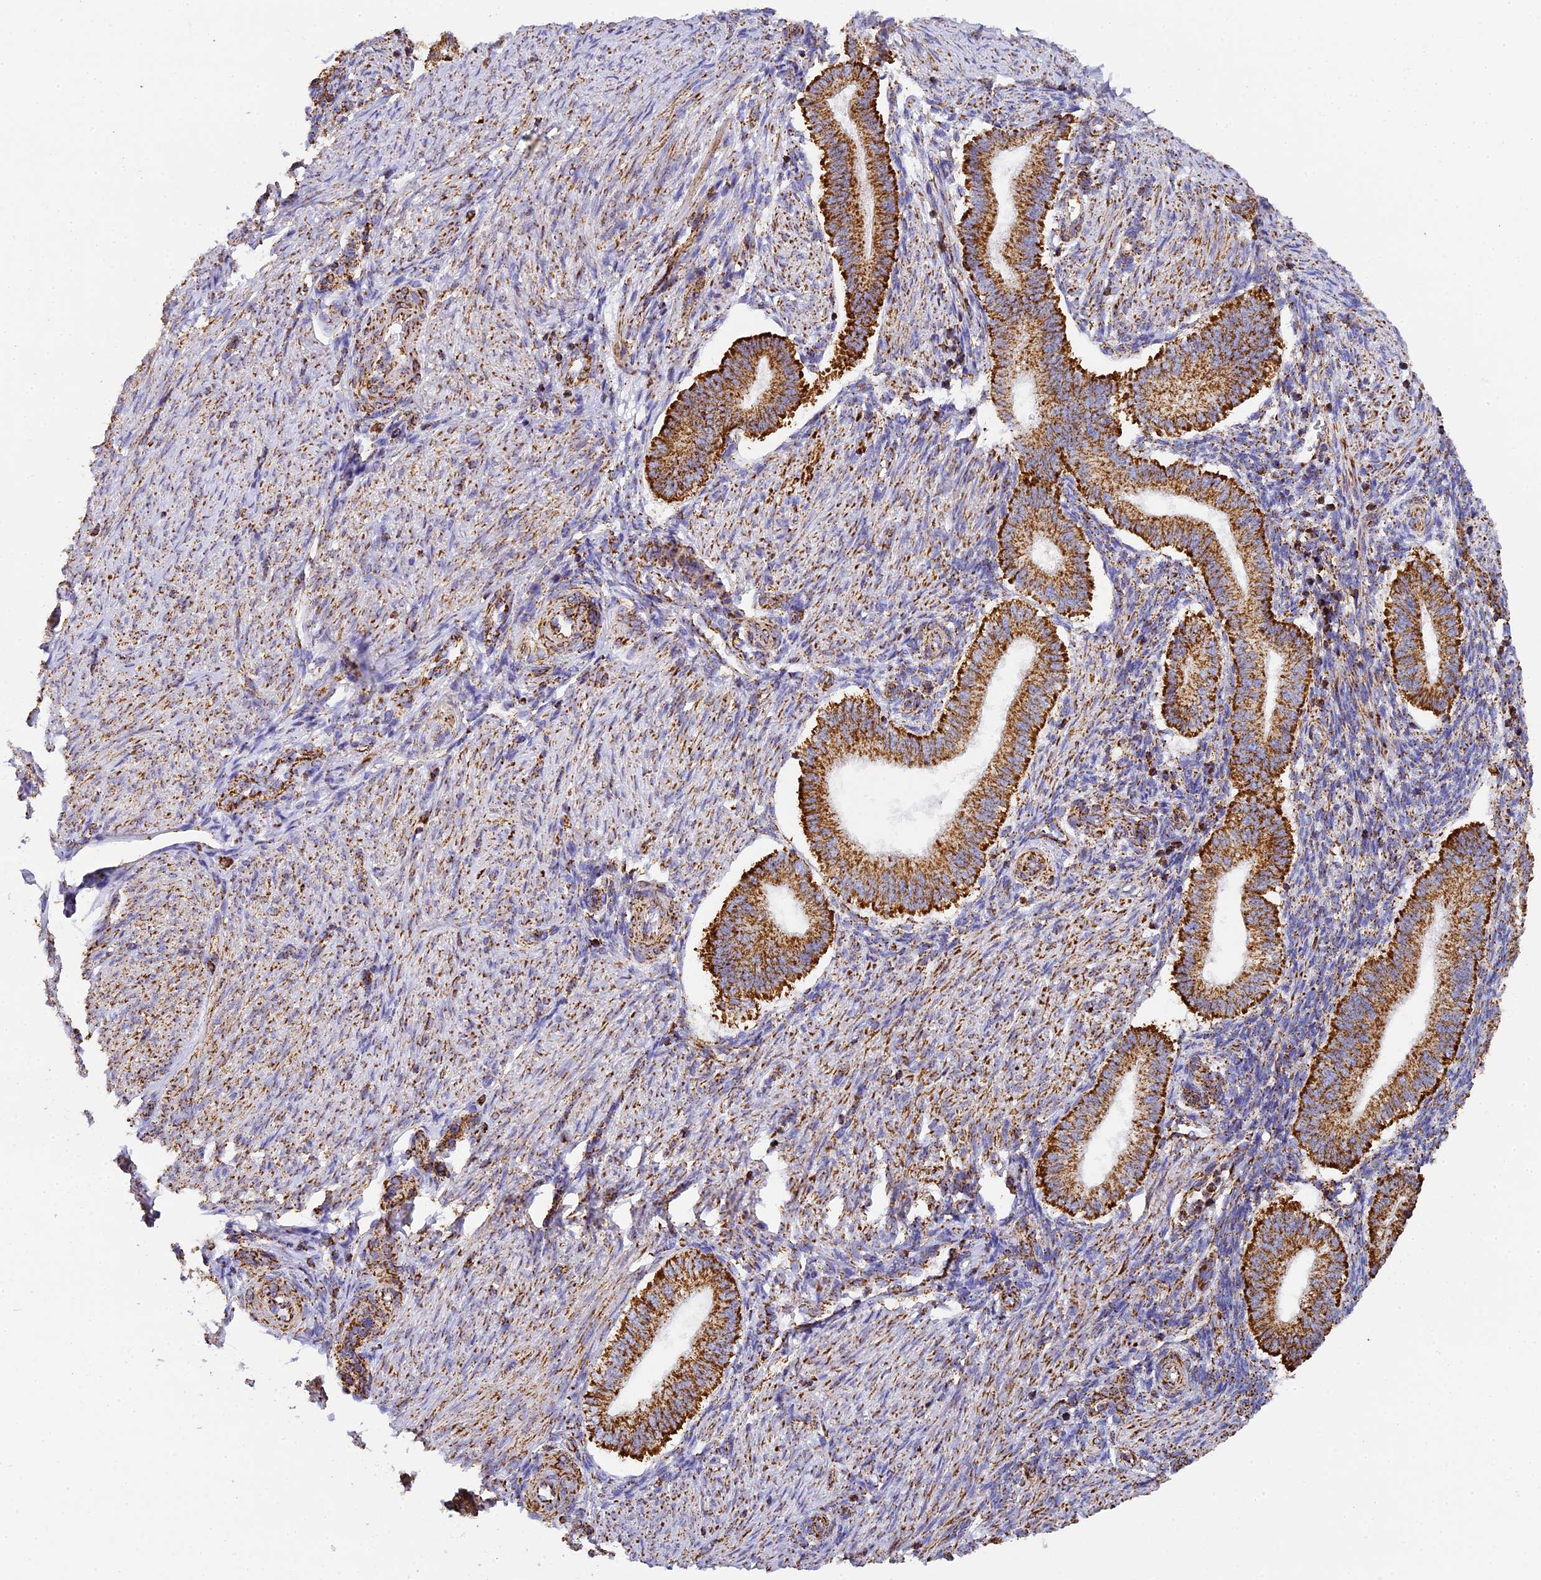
{"staining": {"intensity": "negative", "quantity": "none", "location": "none"}, "tissue": "endometrium", "cell_type": "Cells in endometrial stroma", "image_type": "normal", "snomed": [{"axis": "morphology", "description": "Normal tissue, NOS"}, {"axis": "topography", "description": "Endometrium"}], "caption": "A high-resolution photomicrograph shows immunohistochemistry staining of normal endometrium, which displays no significant staining in cells in endometrial stroma. (Stains: DAB (3,3'-diaminobenzidine) IHC with hematoxylin counter stain, Microscopy: brightfield microscopy at high magnification).", "gene": "STK17A", "patient": {"sex": "female", "age": 24}}